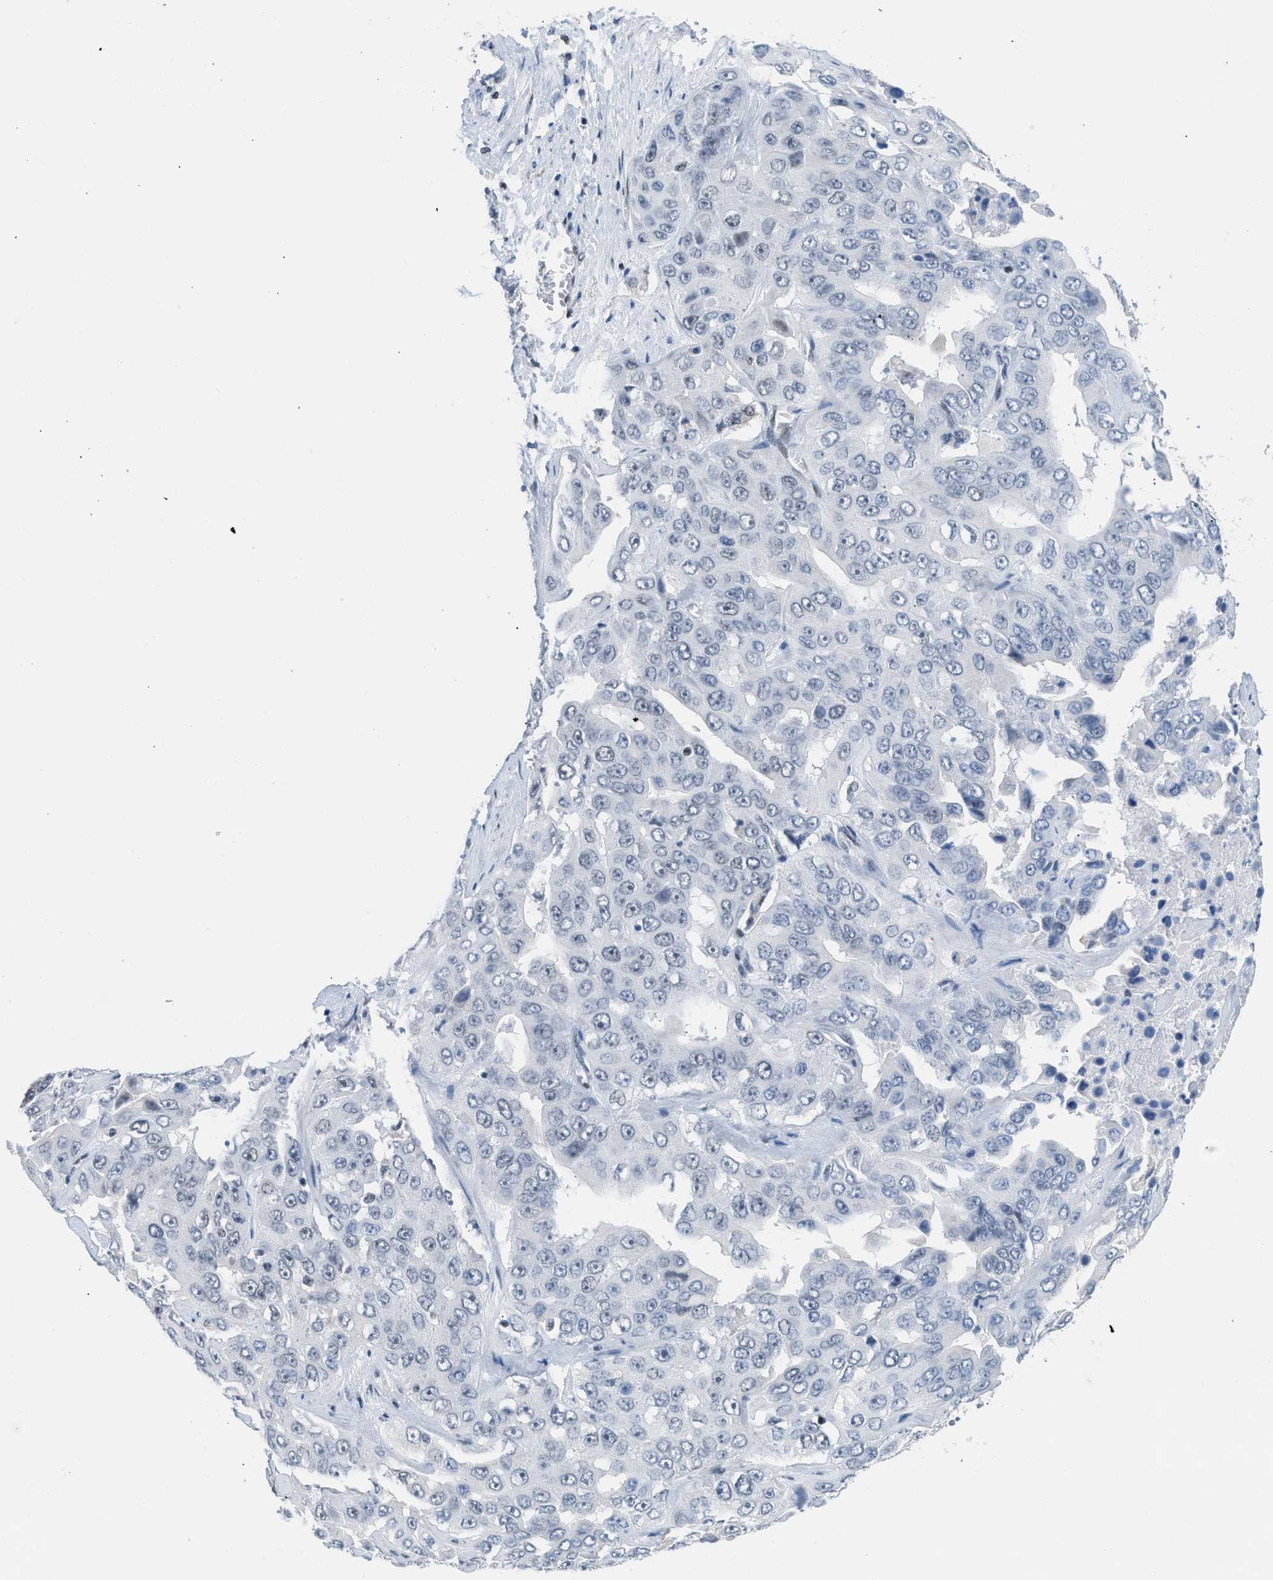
{"staining": {"intensity": "negative", "quantity": "none", "location": "none"}, "tissue": "liver cancer", "cell_type": "Tumor cells", "image_type": "cancer", "snomed": [{"axis": "morphology", "description": "Cholangiocarcinoma"}, {"axis": "topography", "description": "Liver"}], "caption": "There is no significant staining in tumor cells of liver cancer.", "gene": "TERF2IP", "patient": {"sex": "female", "age": 52}}